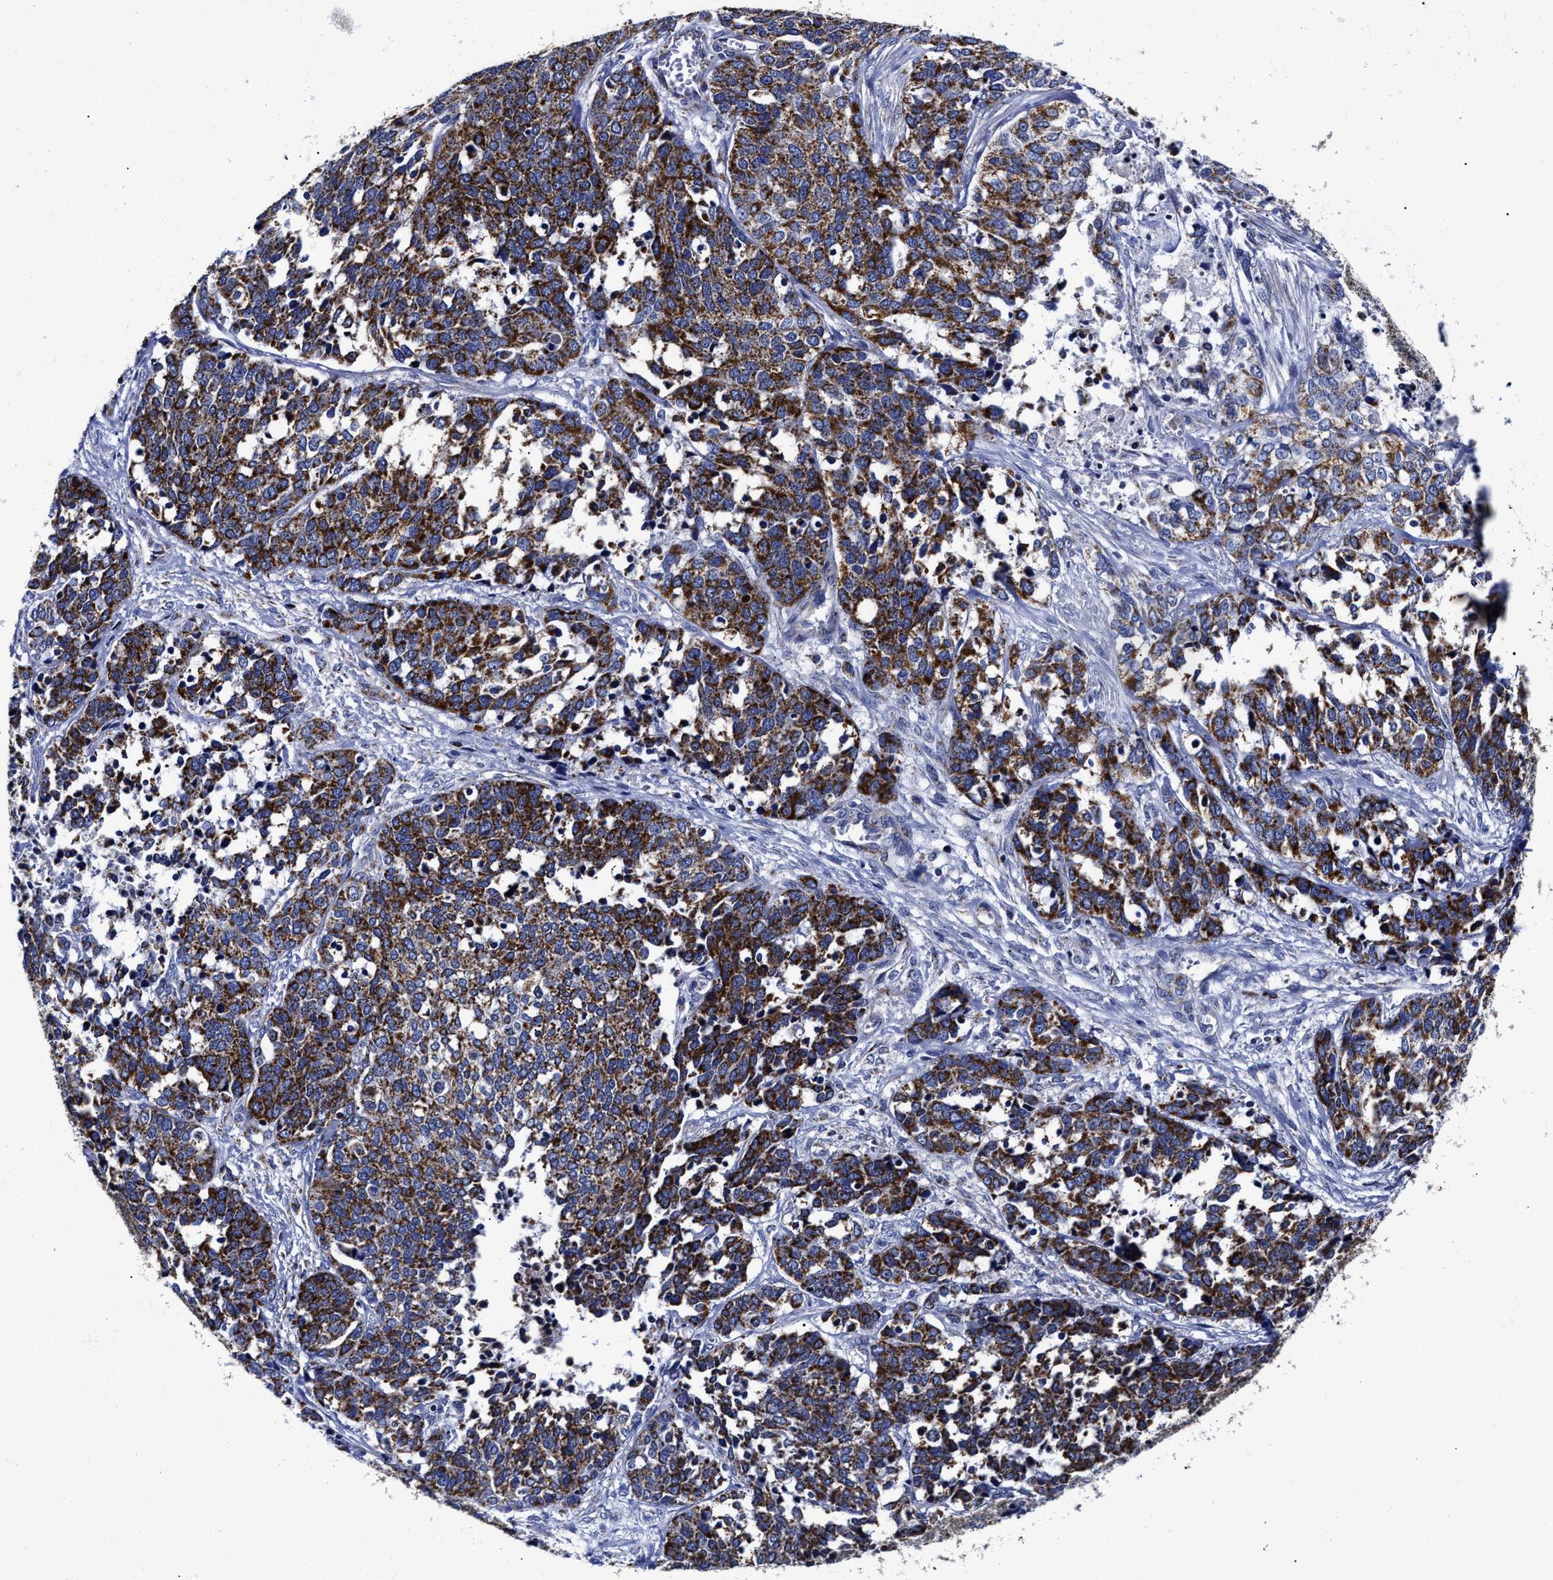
{"staining": {"intensity": "strong", "quantity": ">75%", "location": "cytoplasmic/membranous"}, "tissue": "ovarian cancer", "cell_type": "Tumor cells", "image_type": "cancer", "snomed": [{"axis": "morphology", "description": "Cystadenocarcinoma, serous, NOS"}, {"axis": "topography", "description": "Ovary"}], "caption": "DAB immunohistochemical staining of ovarian cancer shows strong cytoplasmic/membranous protein expression in about >75% of tumor cells.", "gene": "HINT2", "patient": {"sex": "female", "age": 44}}